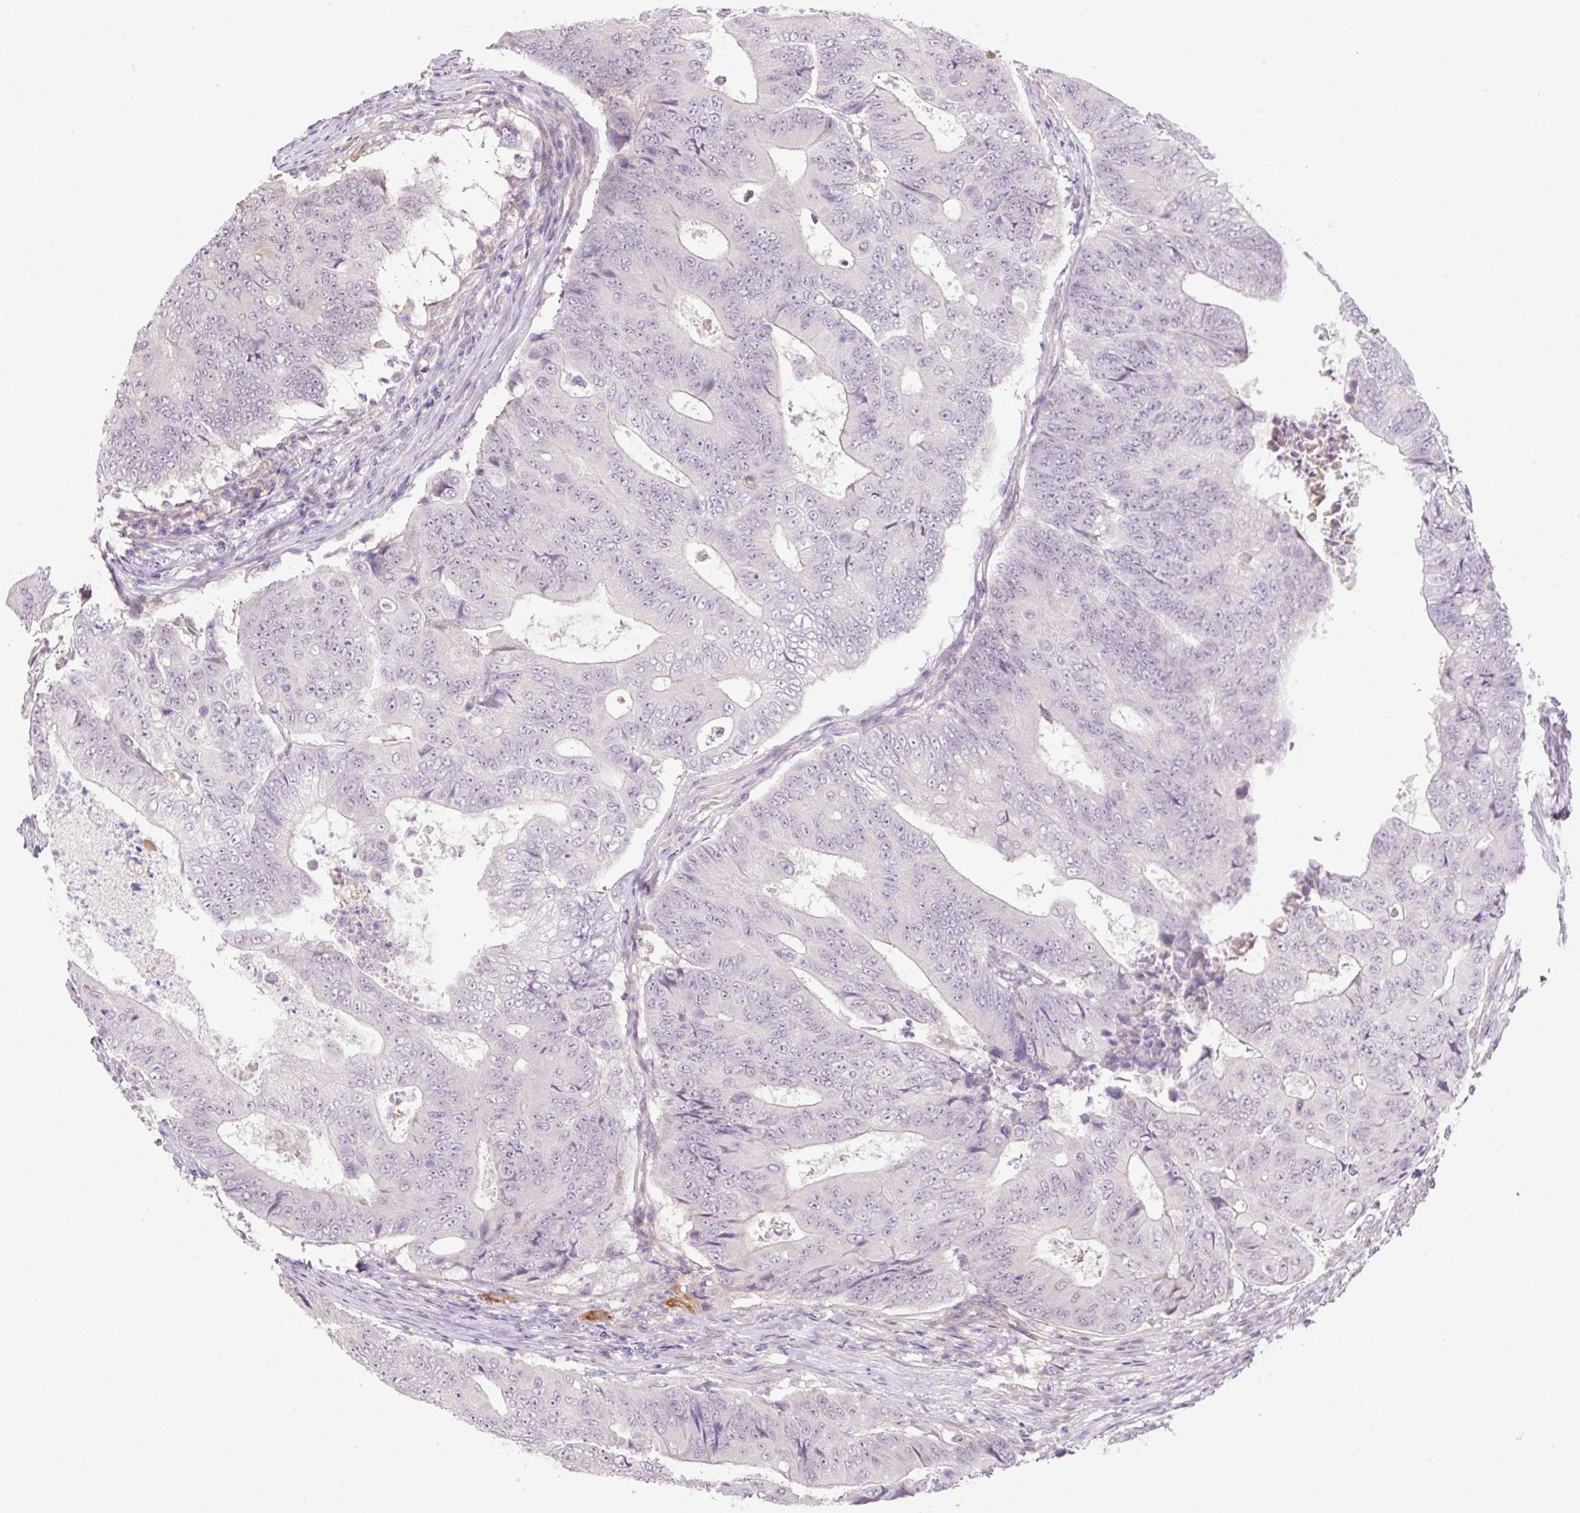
{"staining": {"intensity": "negative", "quantity": "none", "location": "none"}, "tissue": "colorectal cancer", "cell_type": "Tumor cells", "image_type": "cancer", "snomed": [{"axis": "morphology", "description": "Adenocarcinoma, NOS"}, {"axis": "topography", "description": "Colon"}], "caption": "A high-resolution micrograph shows IHC staining of colorectal cancer, which shows no significant staining in tumor cells. (DAB immunohistochemistry (IHC) visualized using brightfield microscopy, high magnification).", "gene": "HABP4", "patient": {"sex": "female", "age": 48}}